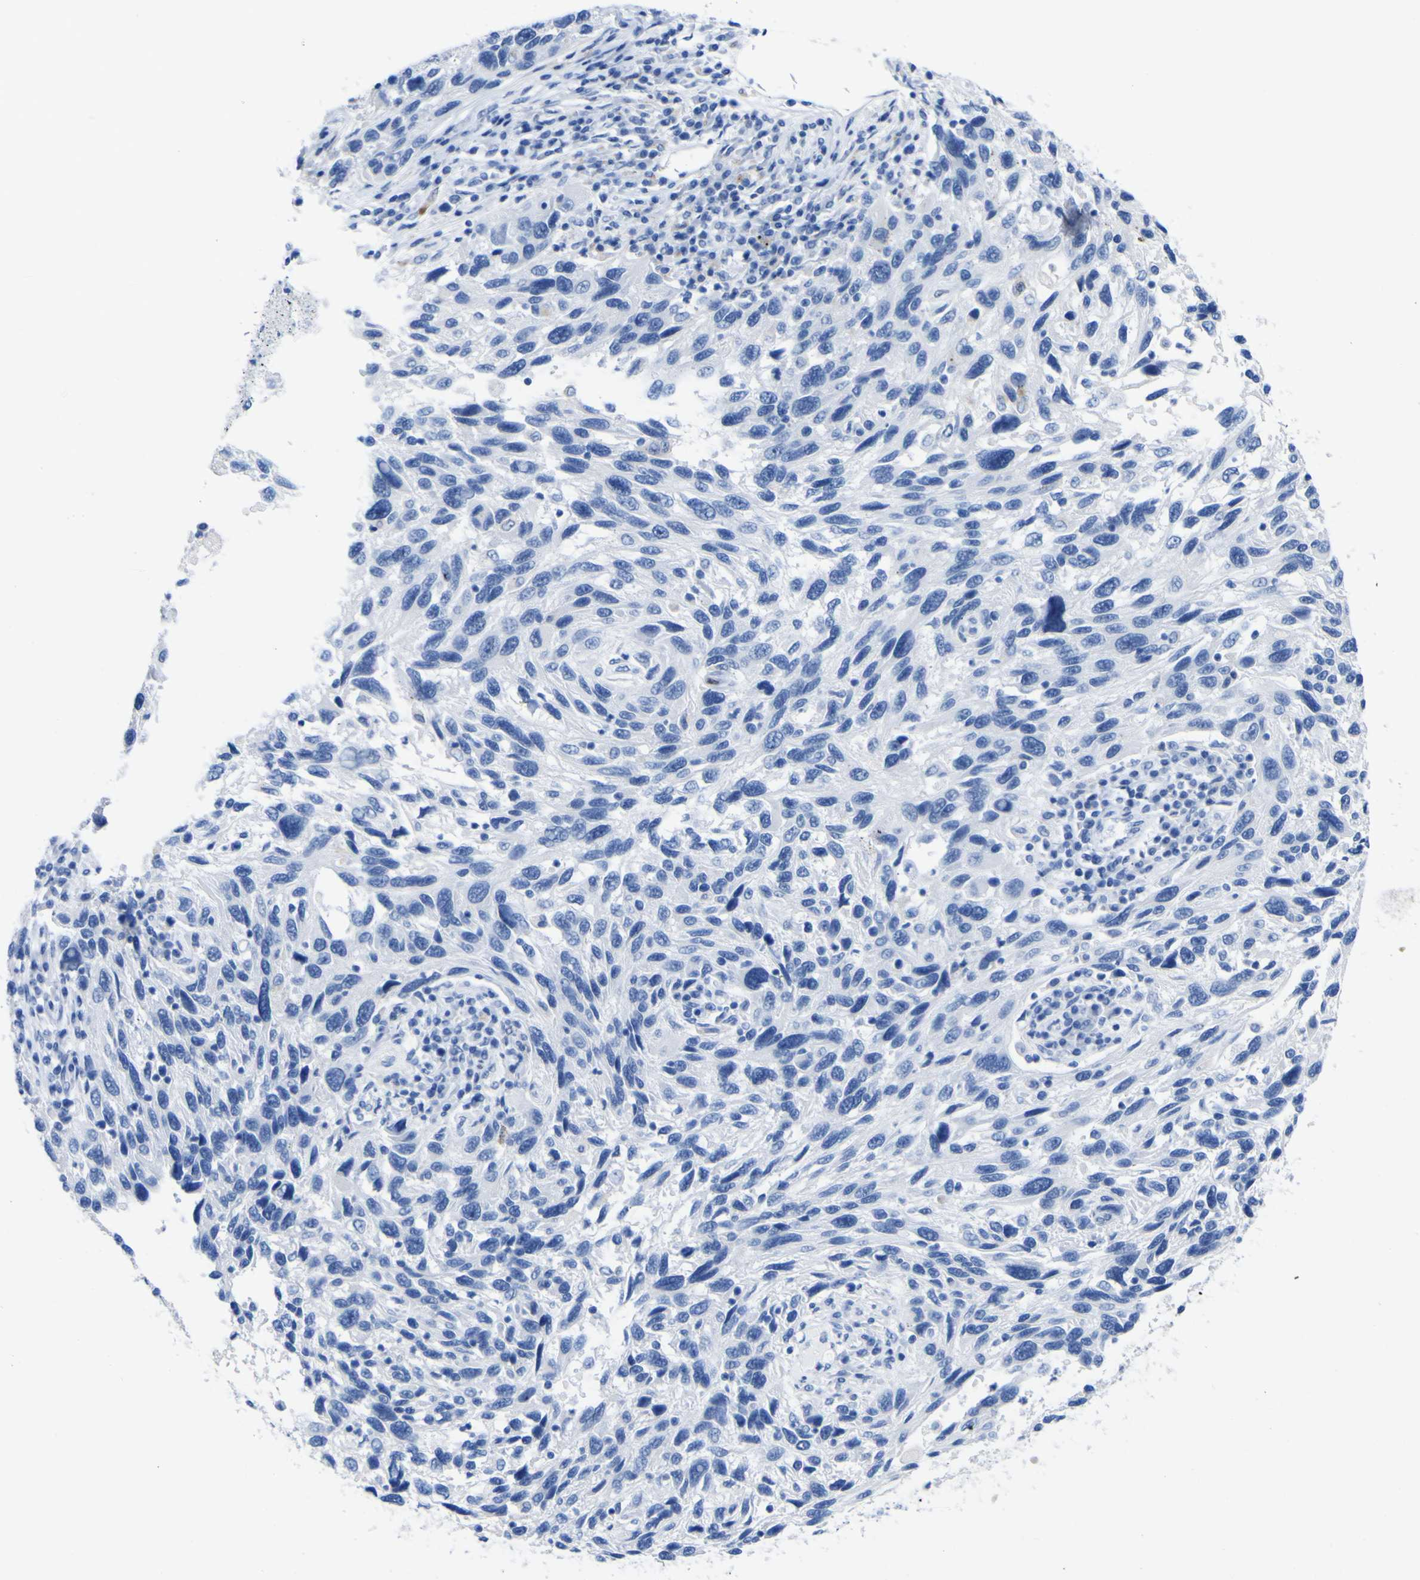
{"staining": {"intensity": "negative", "quantity": "none", "location": "none"}, "tissue": "melanoma", "cell_type": "Tumor cells", "image_type": "cancer", "snomed": [{"axis": "morphology", "description": "Malignant melanoma, NOS"}, {"axis": "topography", "description": "Skin"}], "caption": "The image reveals no staining of tumor cells in malignant melanoma.", "gene": "DACH1", "patient": {"sex": "male", "age": 53}}